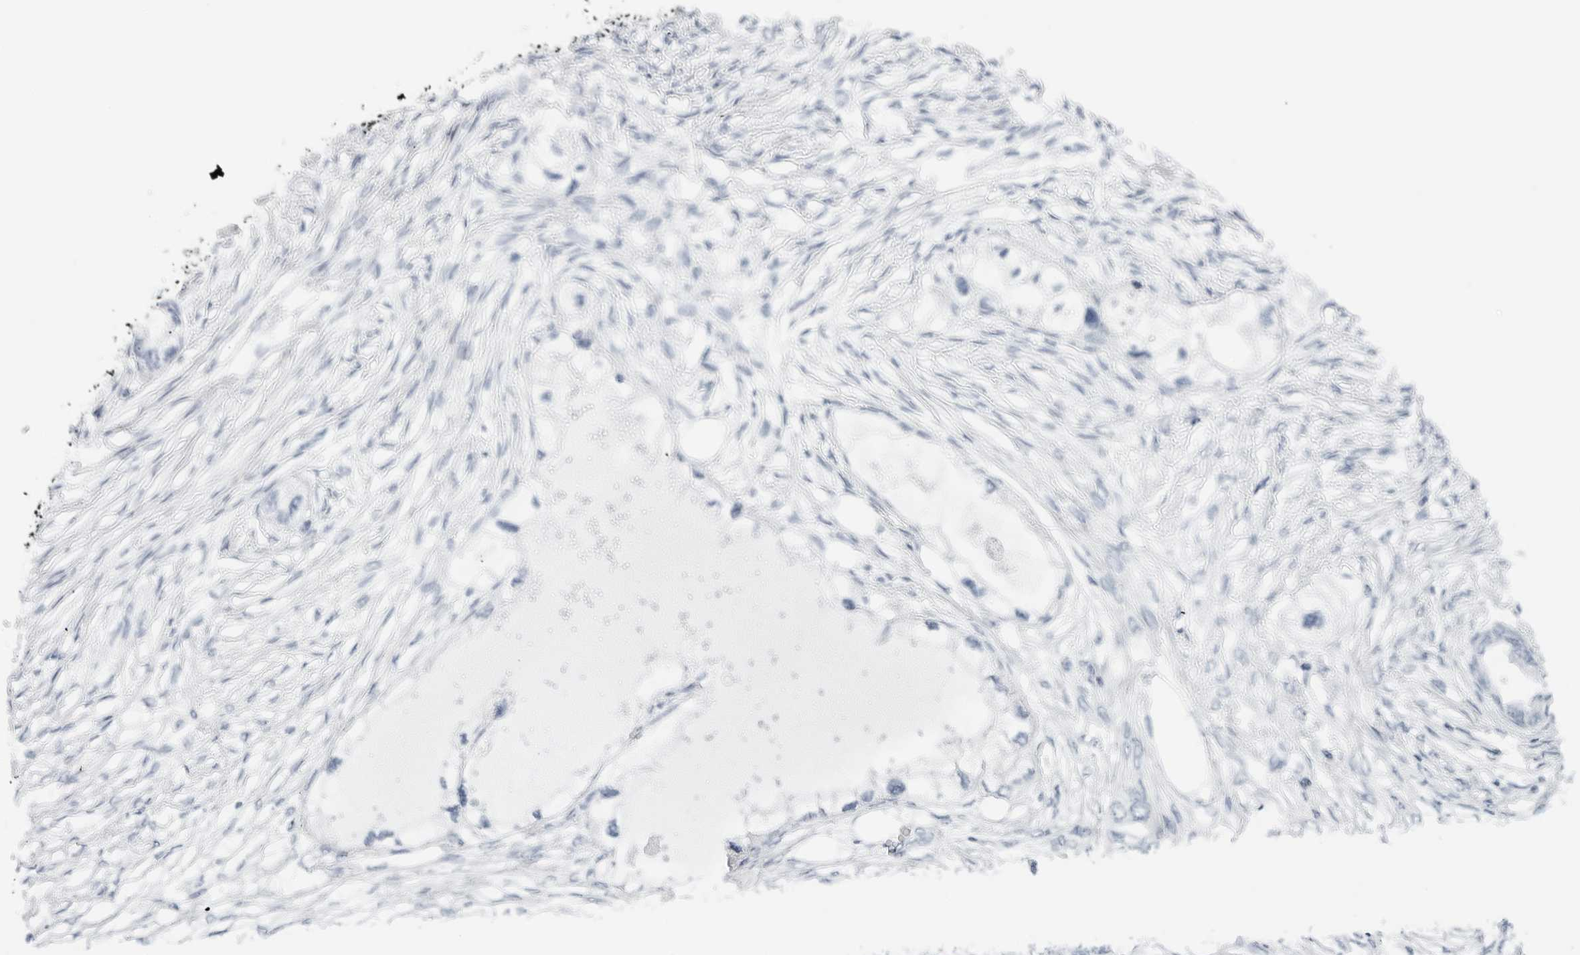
{"staining": {"intensity": "negative", "quantity": "none", "location": "none"}, "tissue": "endometrial cancer", "cell_type": "Tumor cells", "image_type": "cancer", "snomed": [{"axis": "morphology", "description": "Adenocarcinoma, NOS"}, {"axis": "morphology", "description": "Adenocarcinoma, metastatic, NOS"}, {"axis": "topography", "description": "Adipose tissue"}, {"axis": "topography", "description": "Endometrium"}], "caption": "The immunohistochemistry image has no significant expression in tumor cells of endometrial metastatic adenocarcinoma tissue. (Stains: DAB (3,3'-diaminobenzidine) immunohistochemistry (IHC) with hematoxylin counter stain, Microscopy: brightfield microscopy at high magnification).", "gene": "NTMT2", "patient": {"sex": "female", "age": 67}}